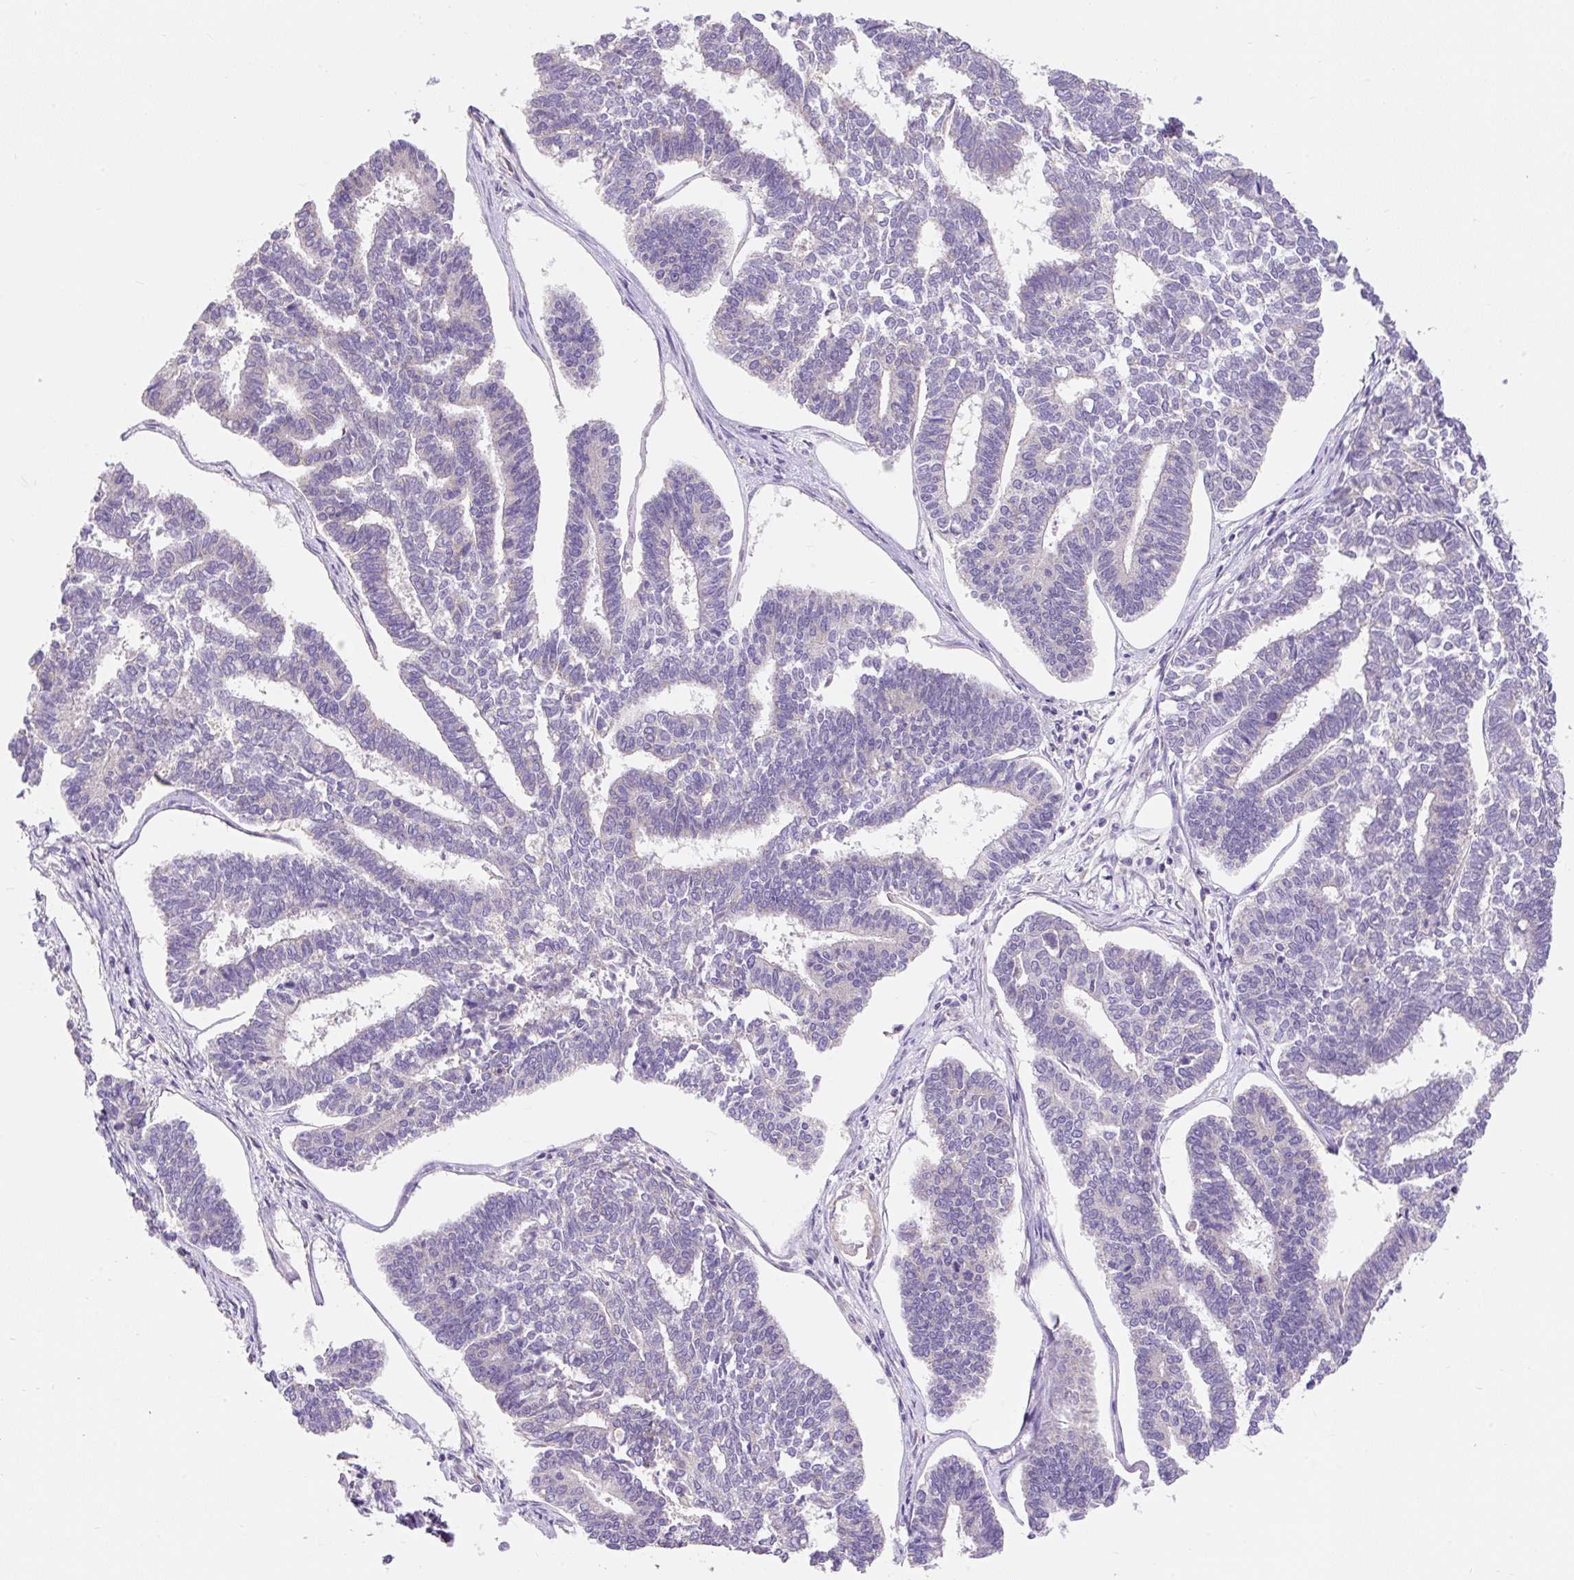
{"staining": {"intensity": "negative", "quantity": "none", "location": "none"}, "tissue": "endometrial cancer", "cell_type": "Tumor cells", "image_type": "cancer", "snomed": [{"axis": "morphology", "description": "Adenocarcinoma, NOS"}, {"axis": "topography", "description": "Endometrium"}], "caption": "A micrograph of human endometrial adenocarcinoma is negative for staining in tumor cells. (DAB (3,3'-diaminobenzidine) immunohistochemistry with hematoxylin counter stain).", "gene": "PMAIP1", "patient": {"sex": "female", "age": 70}}